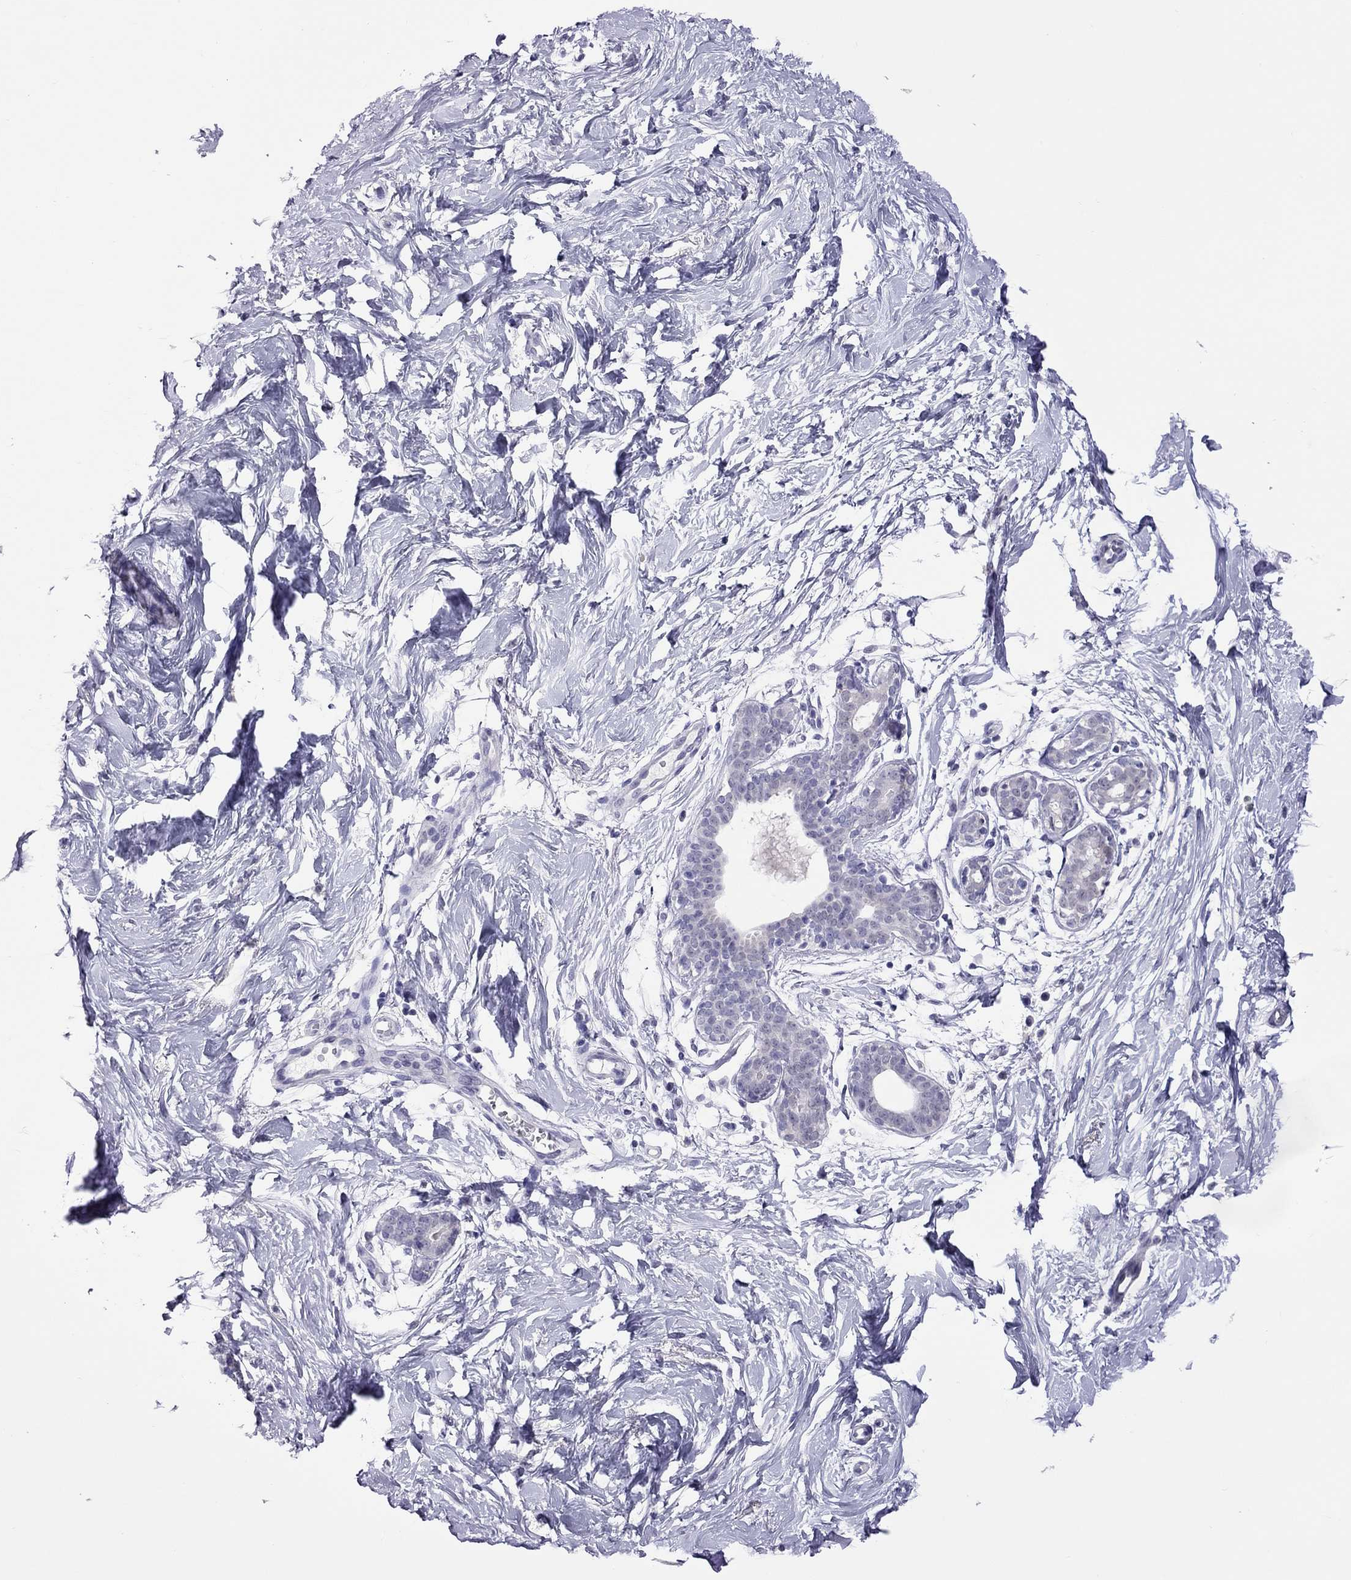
{"staining": {"intensity": "negative", "quantity": "none", "location": "none"}, "tissue": "breast", "cell_type": "Adipocytes", "image_type": "normal", "snomed": [{"axis": "morphology", "description": "Normal tissue, NOS"}, {"axis": "topography", "description": "Breast"}], "caption": "An image of breast stained for a protein exhibits no brown staining in adipocytes.", "gene": "CHRNB3", "patient": {"sex": "female", "age": 37}}